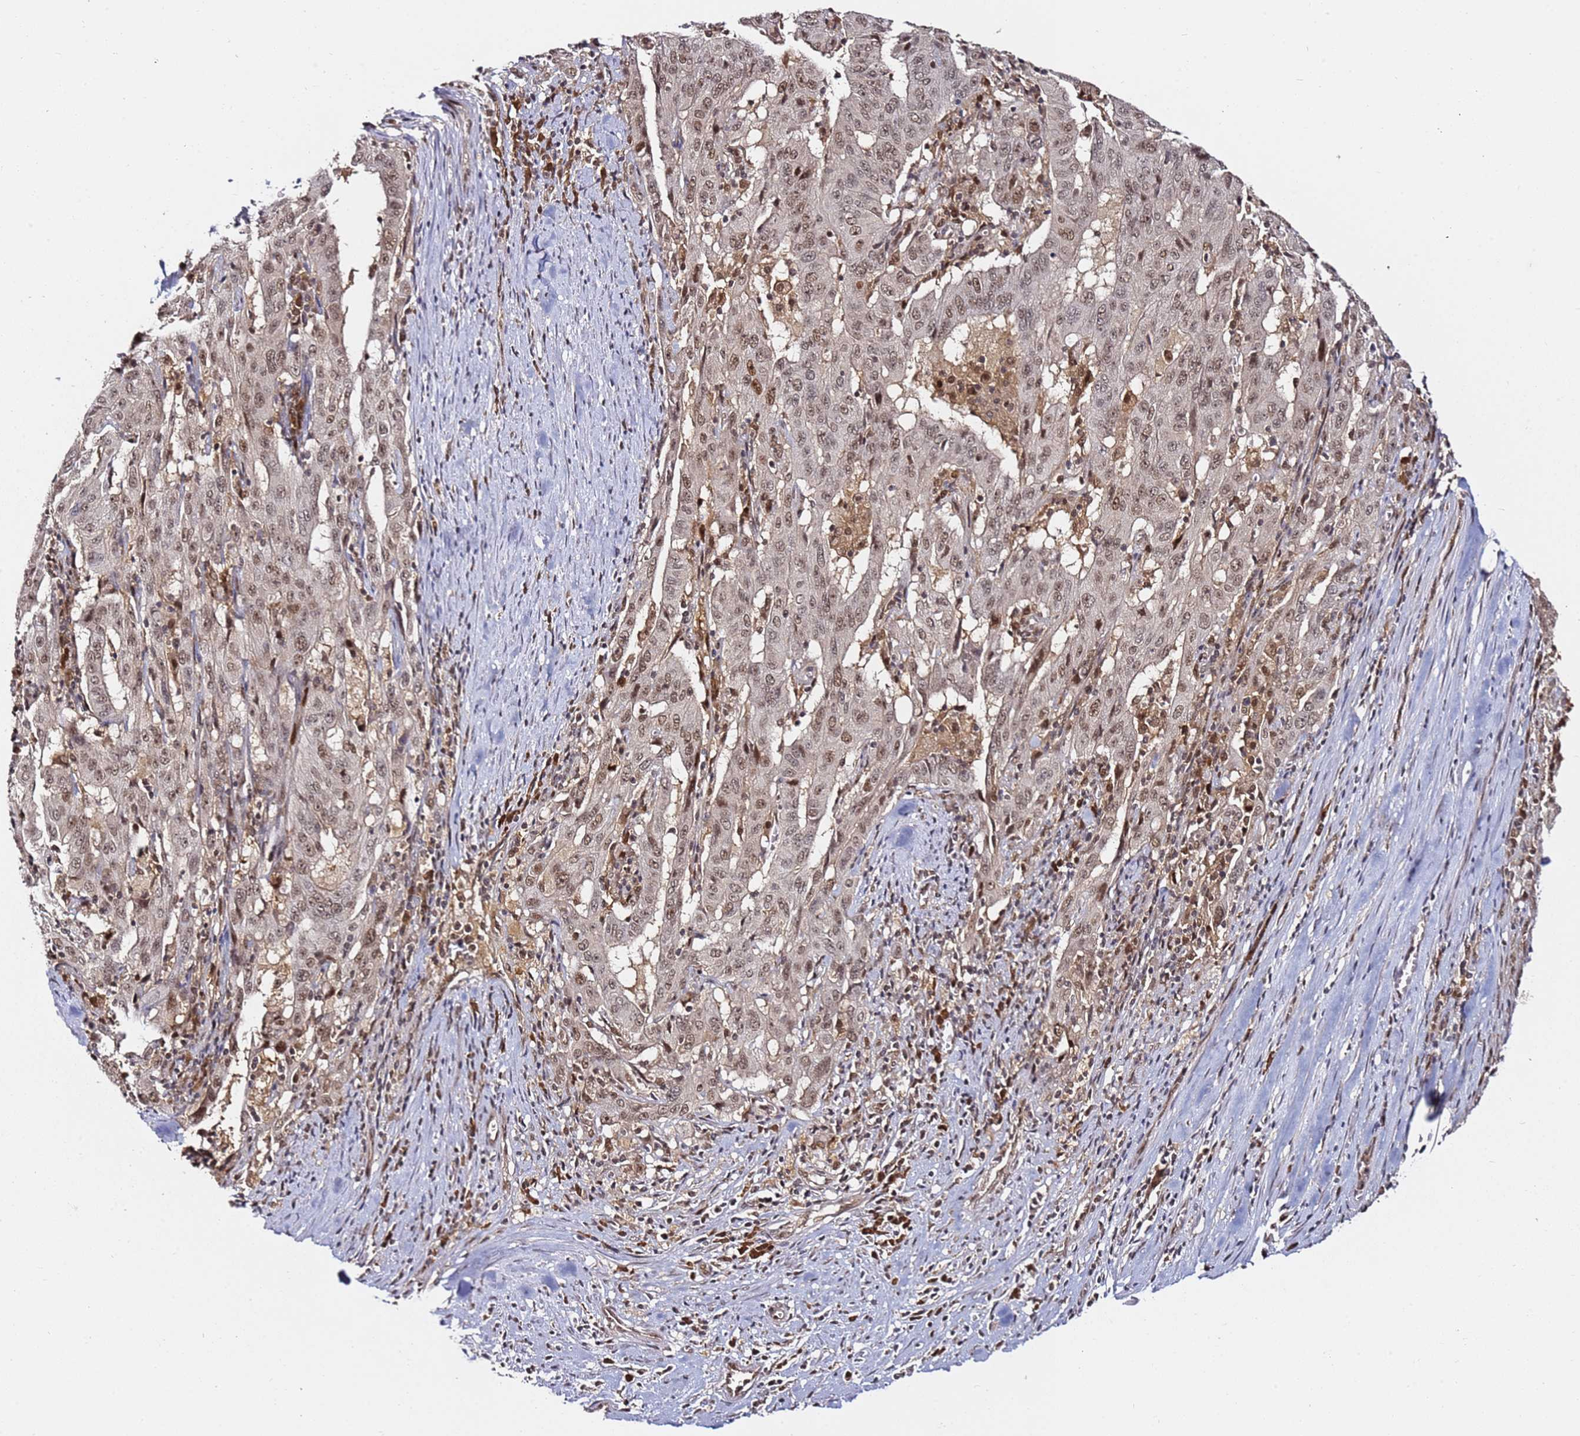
{"staining": {"intensity": "moderate", "quantity": ">75%", "location": "nuclear"}, "tissue": "pancreatic cancer", "cell_type": "Tumor cells", "image_type": "cancer", "snomed": [{"axis": "morphology", "description": "Adenocarcinoma, NOS"}, {"axis": "topography", "description": "Pancreas"}], "caption": "IHC staining of pancreatic cancer, which demonstrates medium levels of moderate nuclear expression in approximately >75% of tumor cells indicating moderate nuclear protein expression. The staining was performed using DAB (brown) for protein detection and nuclei were counterstained in hematoxylin (blue).", "gene": "RGS18", "patient": {"sex": "male", "age": 63}}